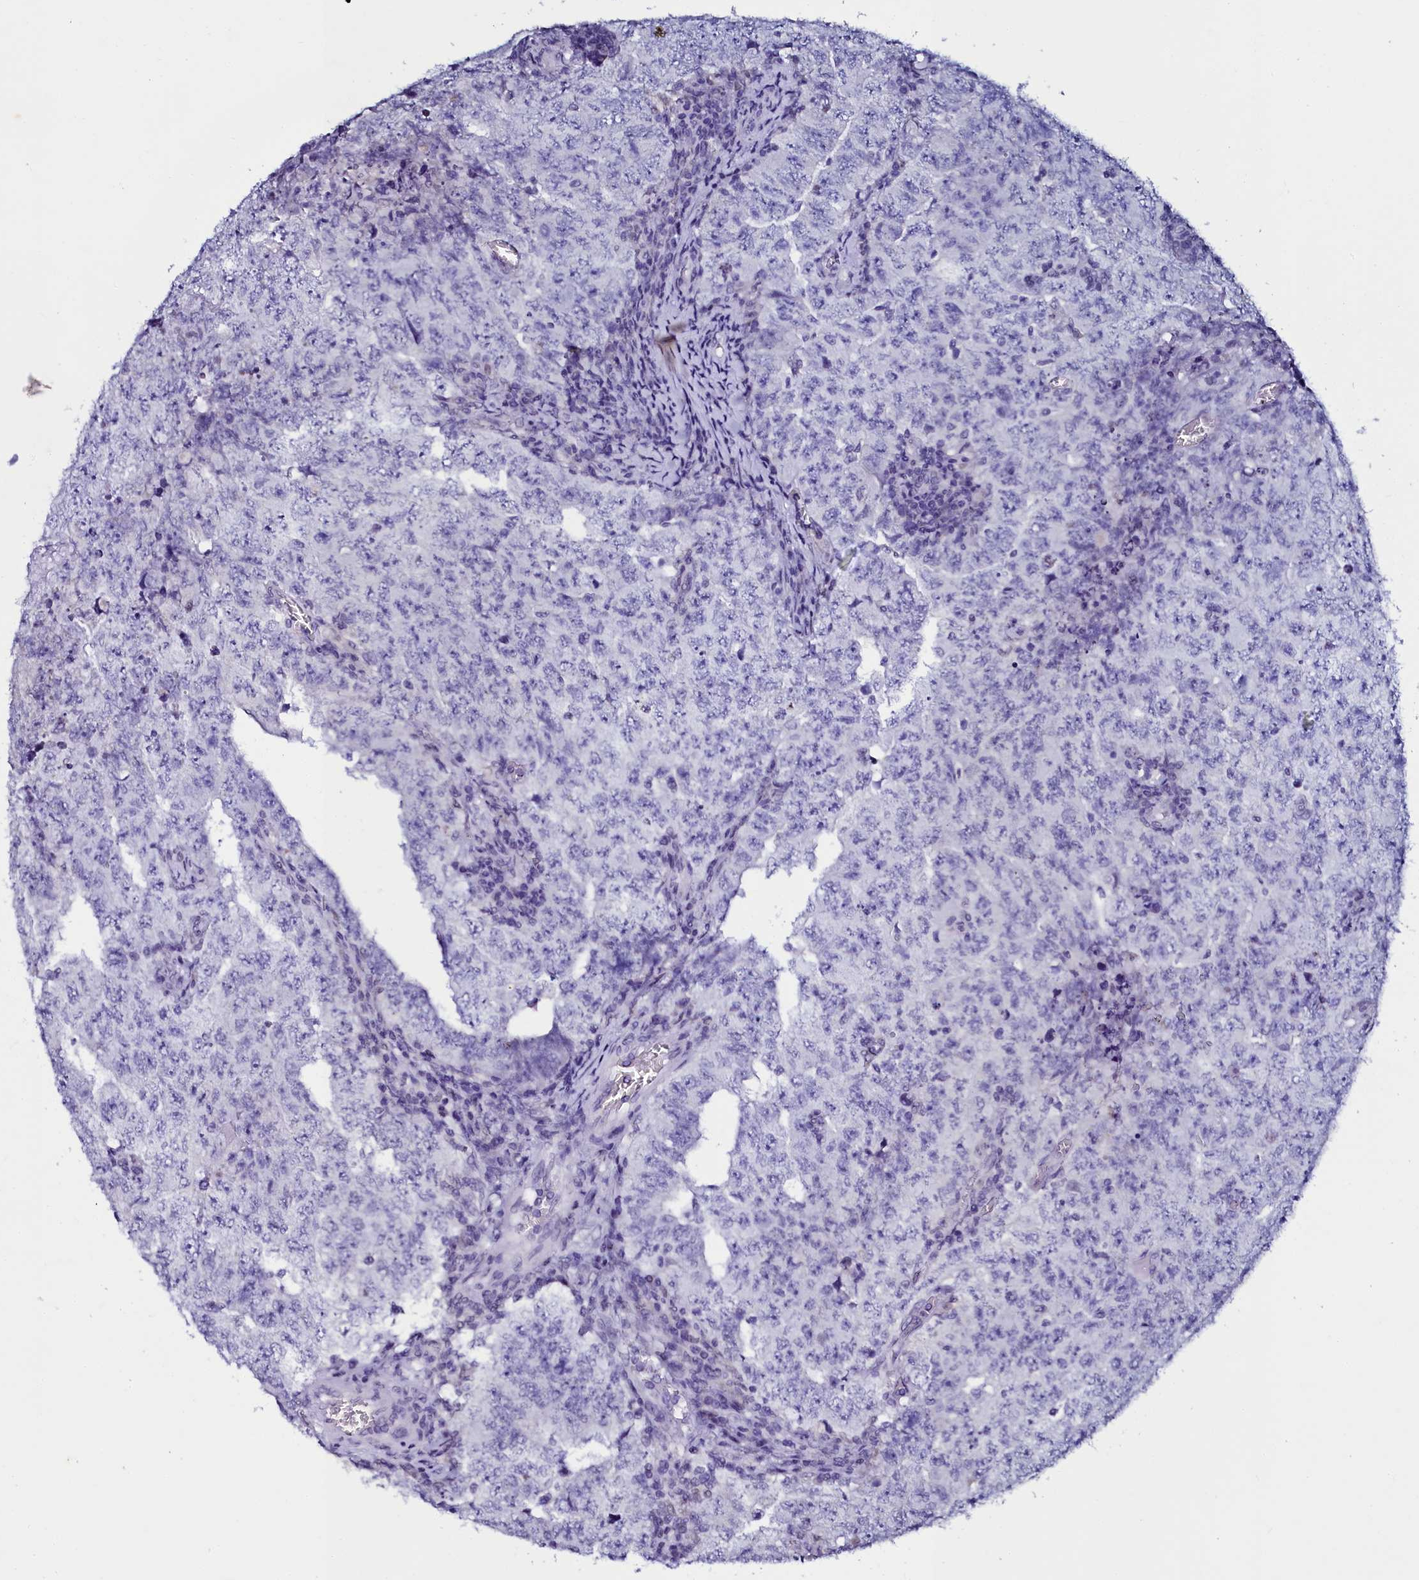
{"staining": {"intensity": "negative", "quantity": "none", "location": "none"}, "tissue": "testis cancer", "cell_type": "Tumor cells", "image_type": "cancer", "snomed": [{"axis": "morphology", "description": "Carcinoma, Embryonal, NOS"}, {"axis": "topography", "description": "Testis"}], "caption": "High magnification brightfield microscopy of embryonal carcinoma (testis) stained with DAB (3,3'-diaminobenzidine) (brown) and counterstained with hematoxylin (blue): tumor cells show no significant expression. (DAB (3,3'-diaminobenzidine) immunohistochemistry with hematoxylin counter stain).", "gene": "SORD", "patient": {"sex": "male", "age": 26}}